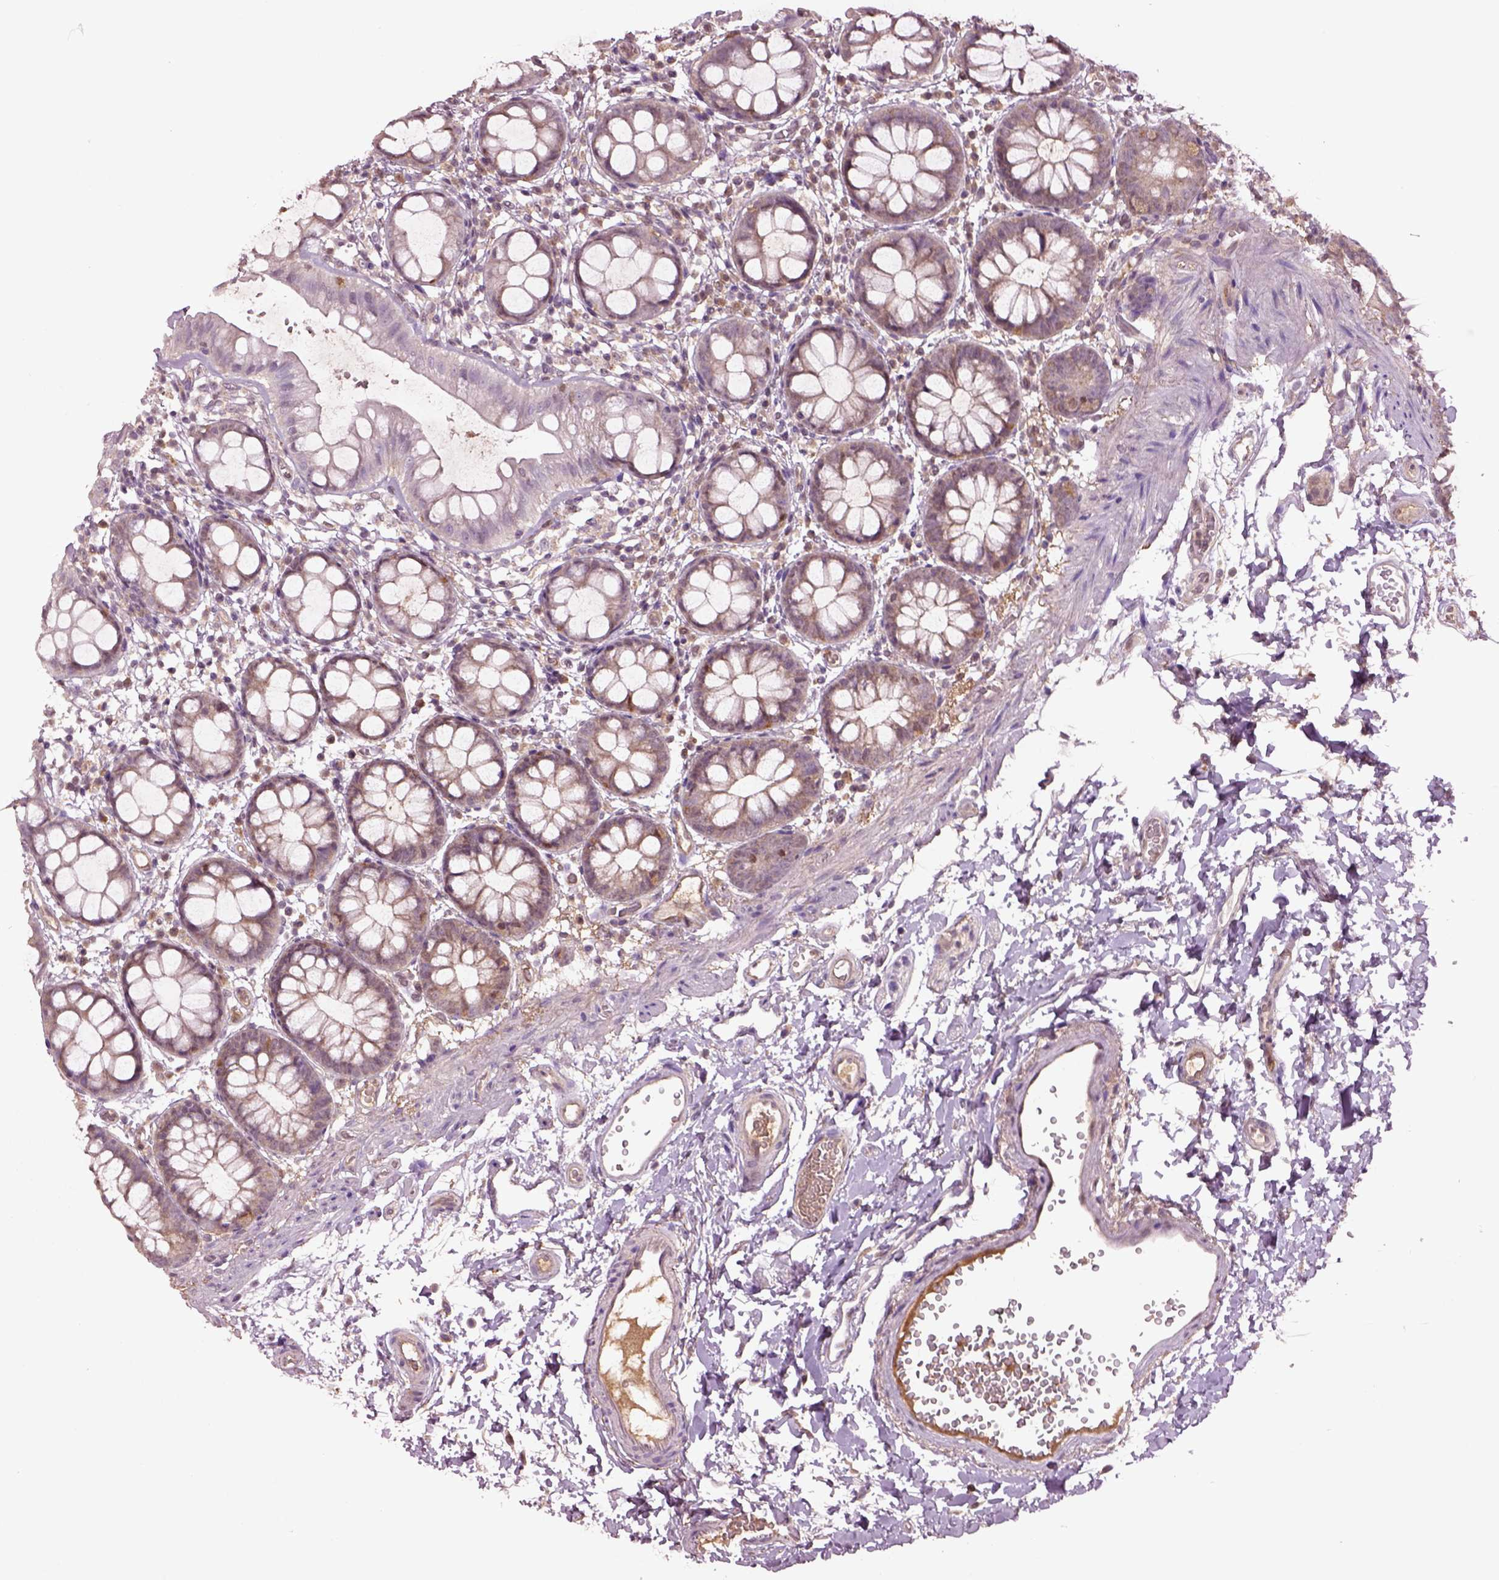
{"staining": {"intensity": "moderate", "quantity": "<25%", "location": "cytoplasmic/membranous"}, "tissue": "rectum", "cell_type": "Glandular cells", "image_type": "normal", "snomed": [{"axis": "morphology", "description": "Normal tissue, NOS"}, {"axis": "topography", "description": "Rectum"}], "caption": "IHC of normal human rectum exhibits low levels of moderate cytoplasmic/membranous expression in about <25% of glandular cells.", "gene": "MDP1", "patient": {"sex": "male", "age": 57}}